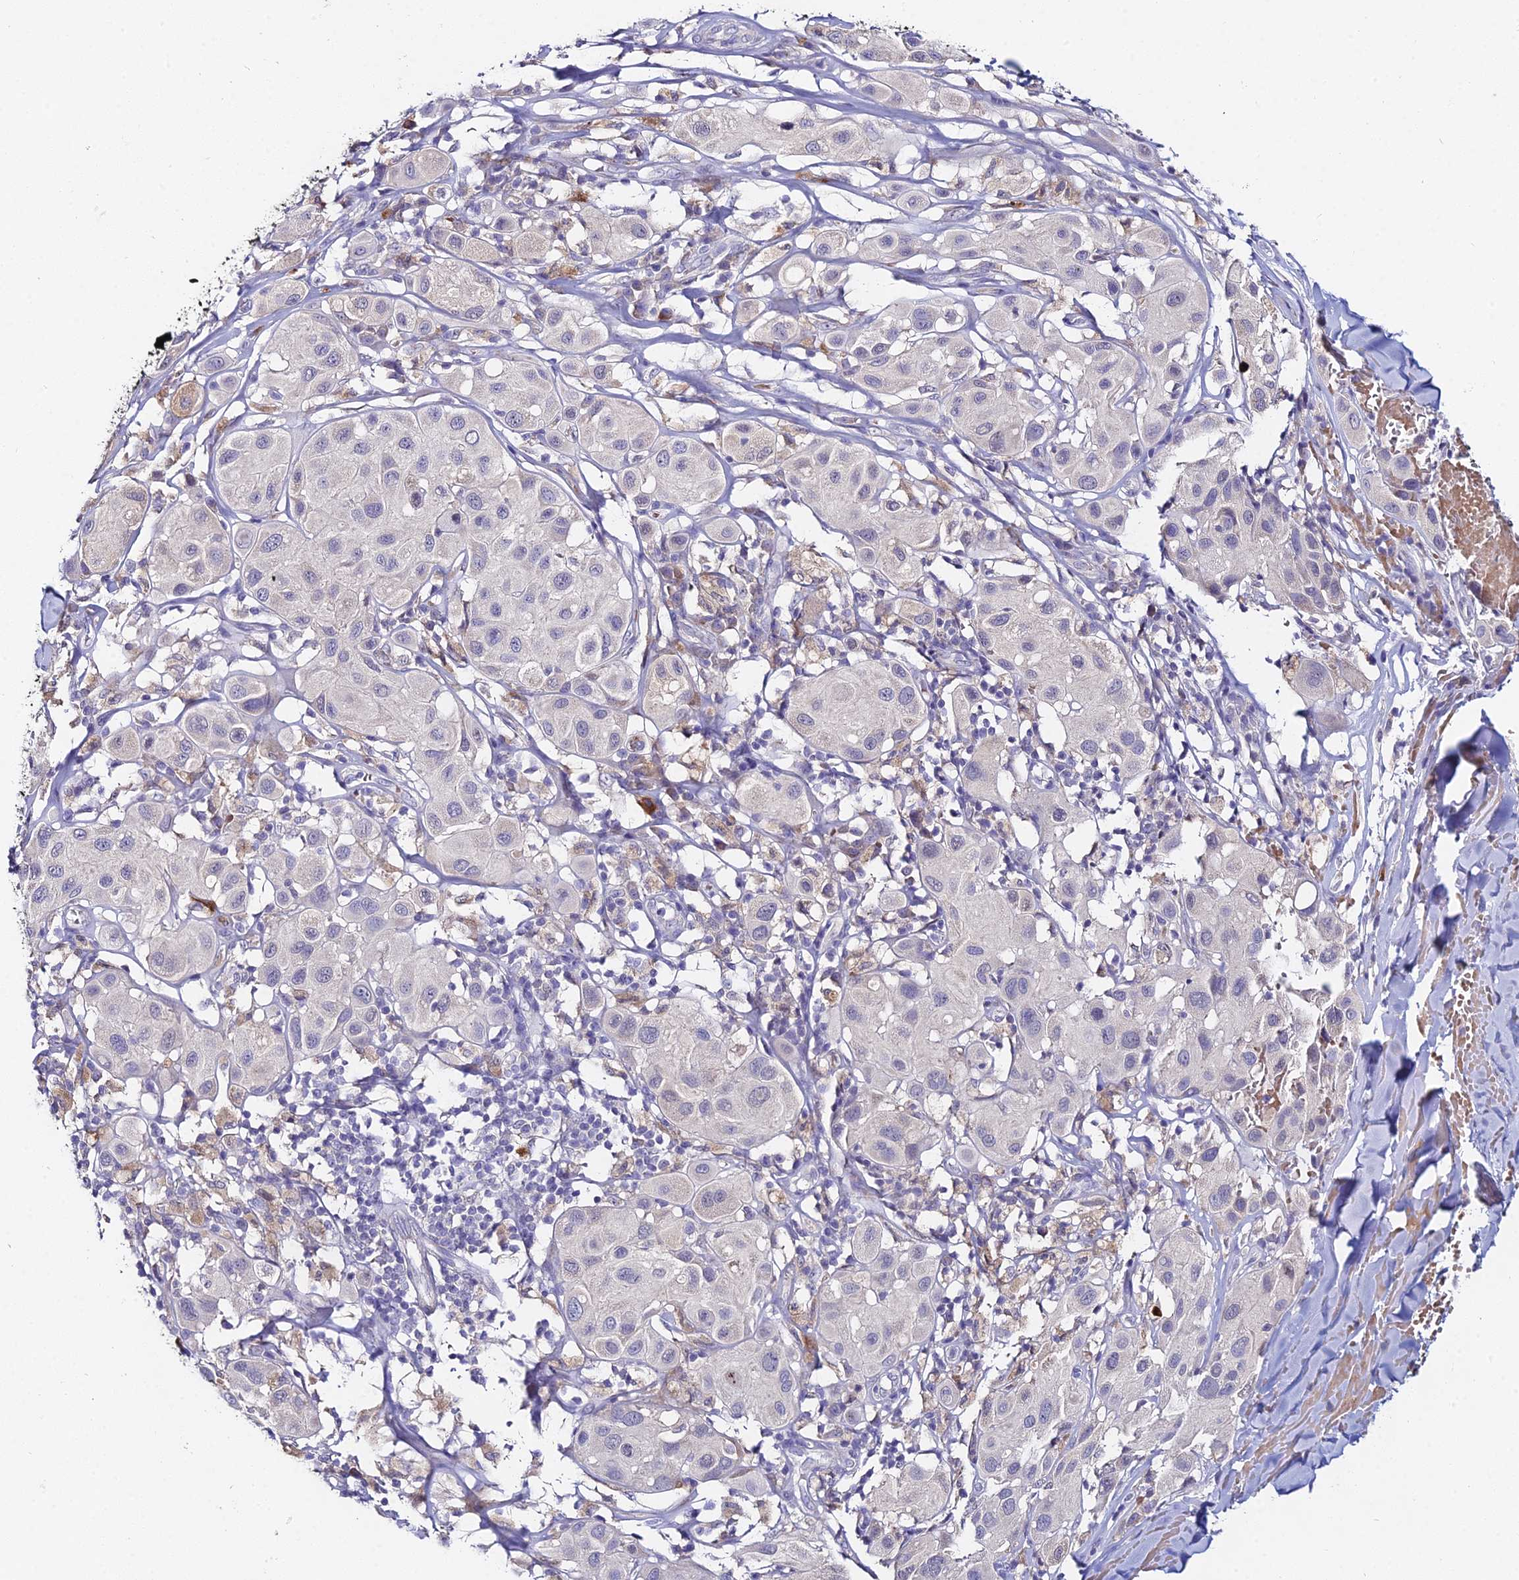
{"staining": {"intensity": "negative", "quantity": "none", "location": "none"}, "tissue": "melanoma", "cell_type": "Tumor cells", "image_type": "cancer", "snomed": [{"axis": "morphology", "description": "Malignant melanoma, Metastatic site"}, {"axis": "topography", "description": "Skin"}], "caption": "Tumor cells are negative for protein expression in human melanoma.", "gene": "WDR43", "patient": {"sex": "male", "age": 41}}